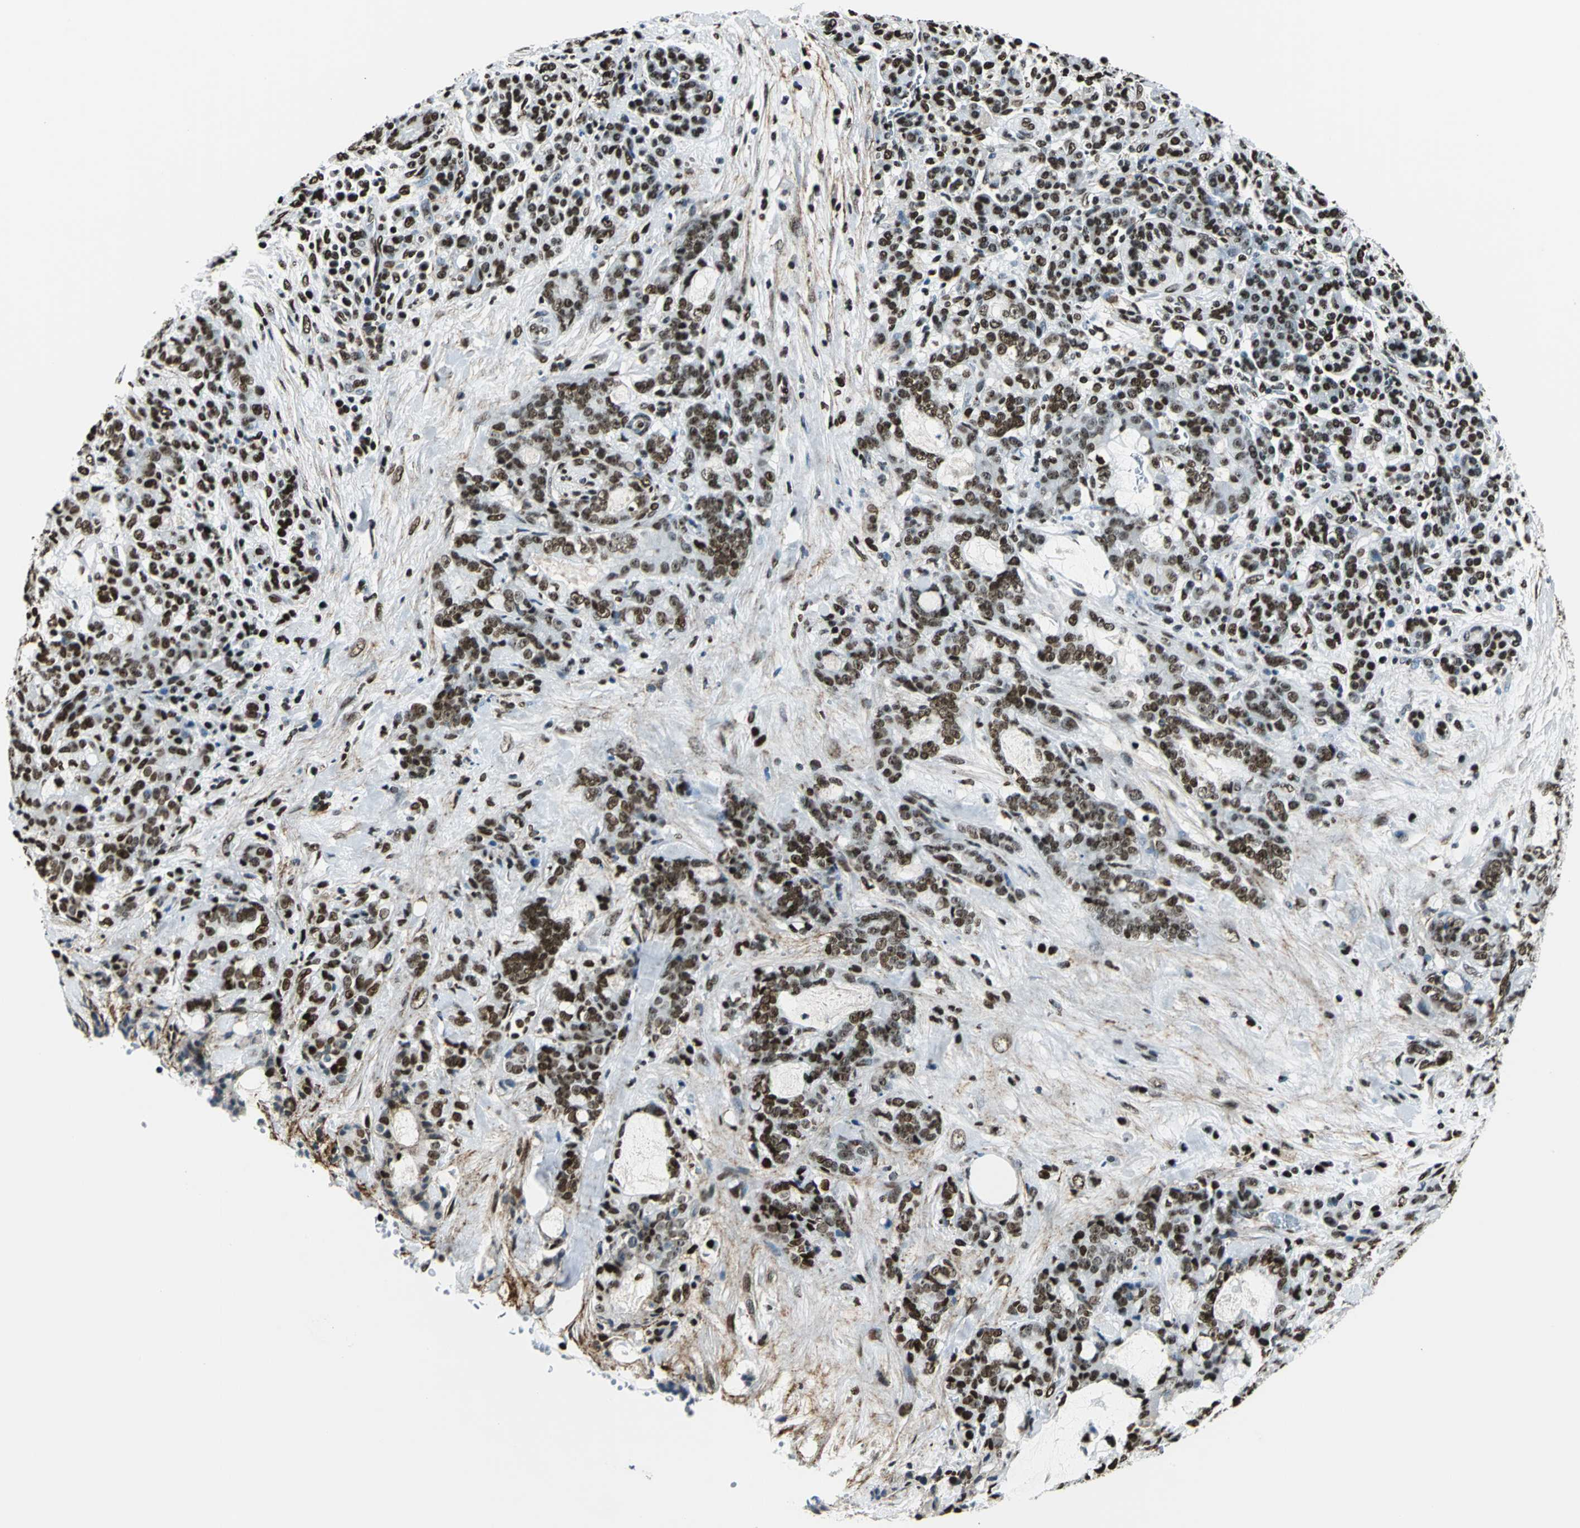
{"staining": {"intensity": "moderate", "quantity": ">75%", "location": "nuclear"}, "tissue": "pancreatic cancer", "cell_type": "Tumor cells", "image_type": "cancer", "snomed": [{"axis": "morphology", "description": "Adenocarcinoma, NOS"}, {"axis": "topography", "description": "Pancreas"}], "caption": "The photomicrograph displays a brown stain indicating the presence of a protein in the nuclear of tumor cells in pancreatic adenocarcinoma.", "gene": "APEX1", "patient": {"sex": "female", "age": 73}}